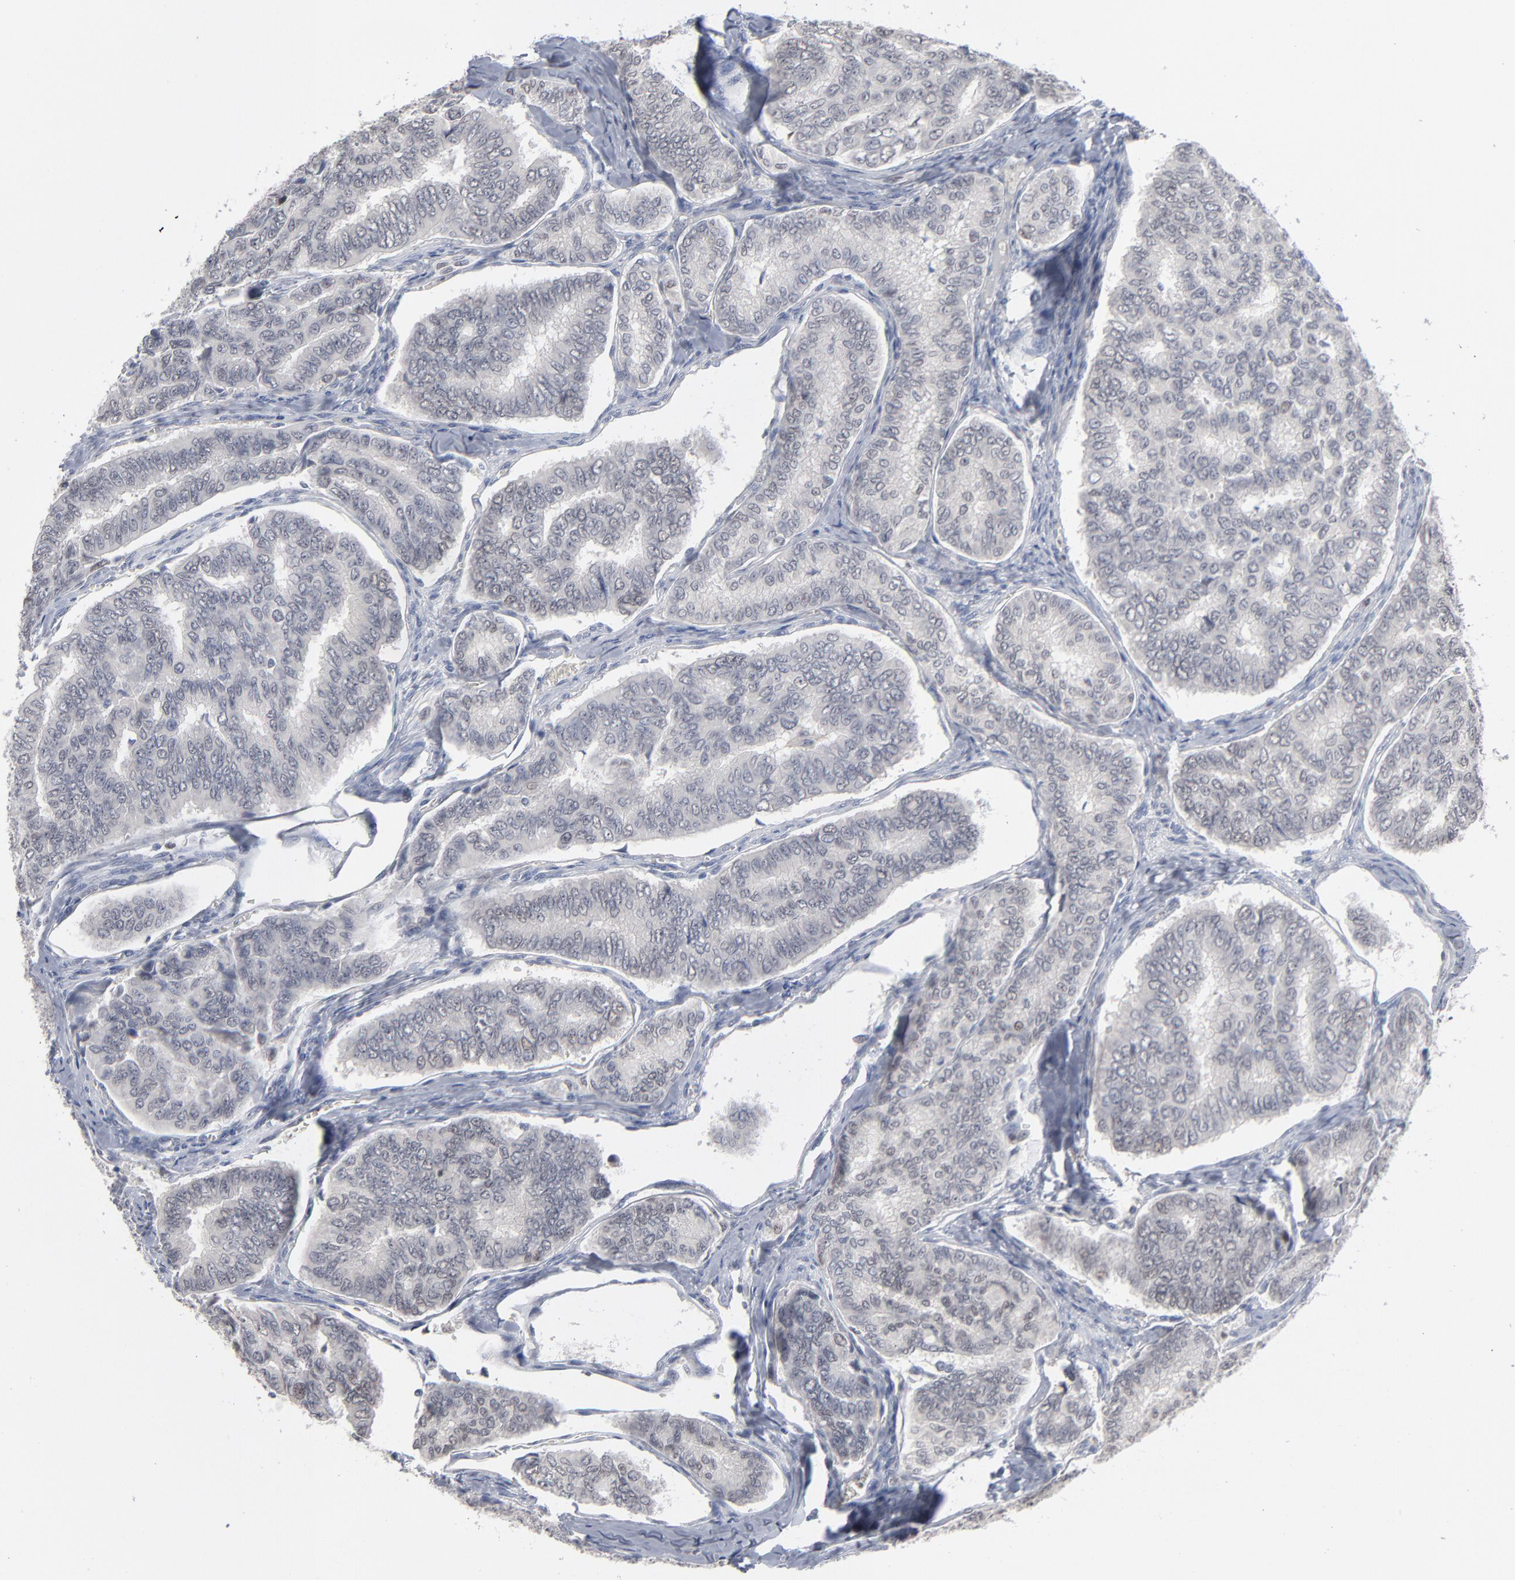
{"staining": {"intensity": "negative", "quantity": "none", "location": "none"}, "tissue": "thyroid cancer", "cell_type": "Tumor cells", "image_type": "cancer", "snomed": [{"axis": "morphology", "description": "Papillary adenocarcinoma, NOS"}, {"axis": "topography", "description": "Thyroid gland"}], "caption": "This is an IHC image of thyroid papillary adenocarcinoma. There is no staining in tumor cells.", "gene": "FOXN2", "patient": {"sex": "female", "age": 35}}